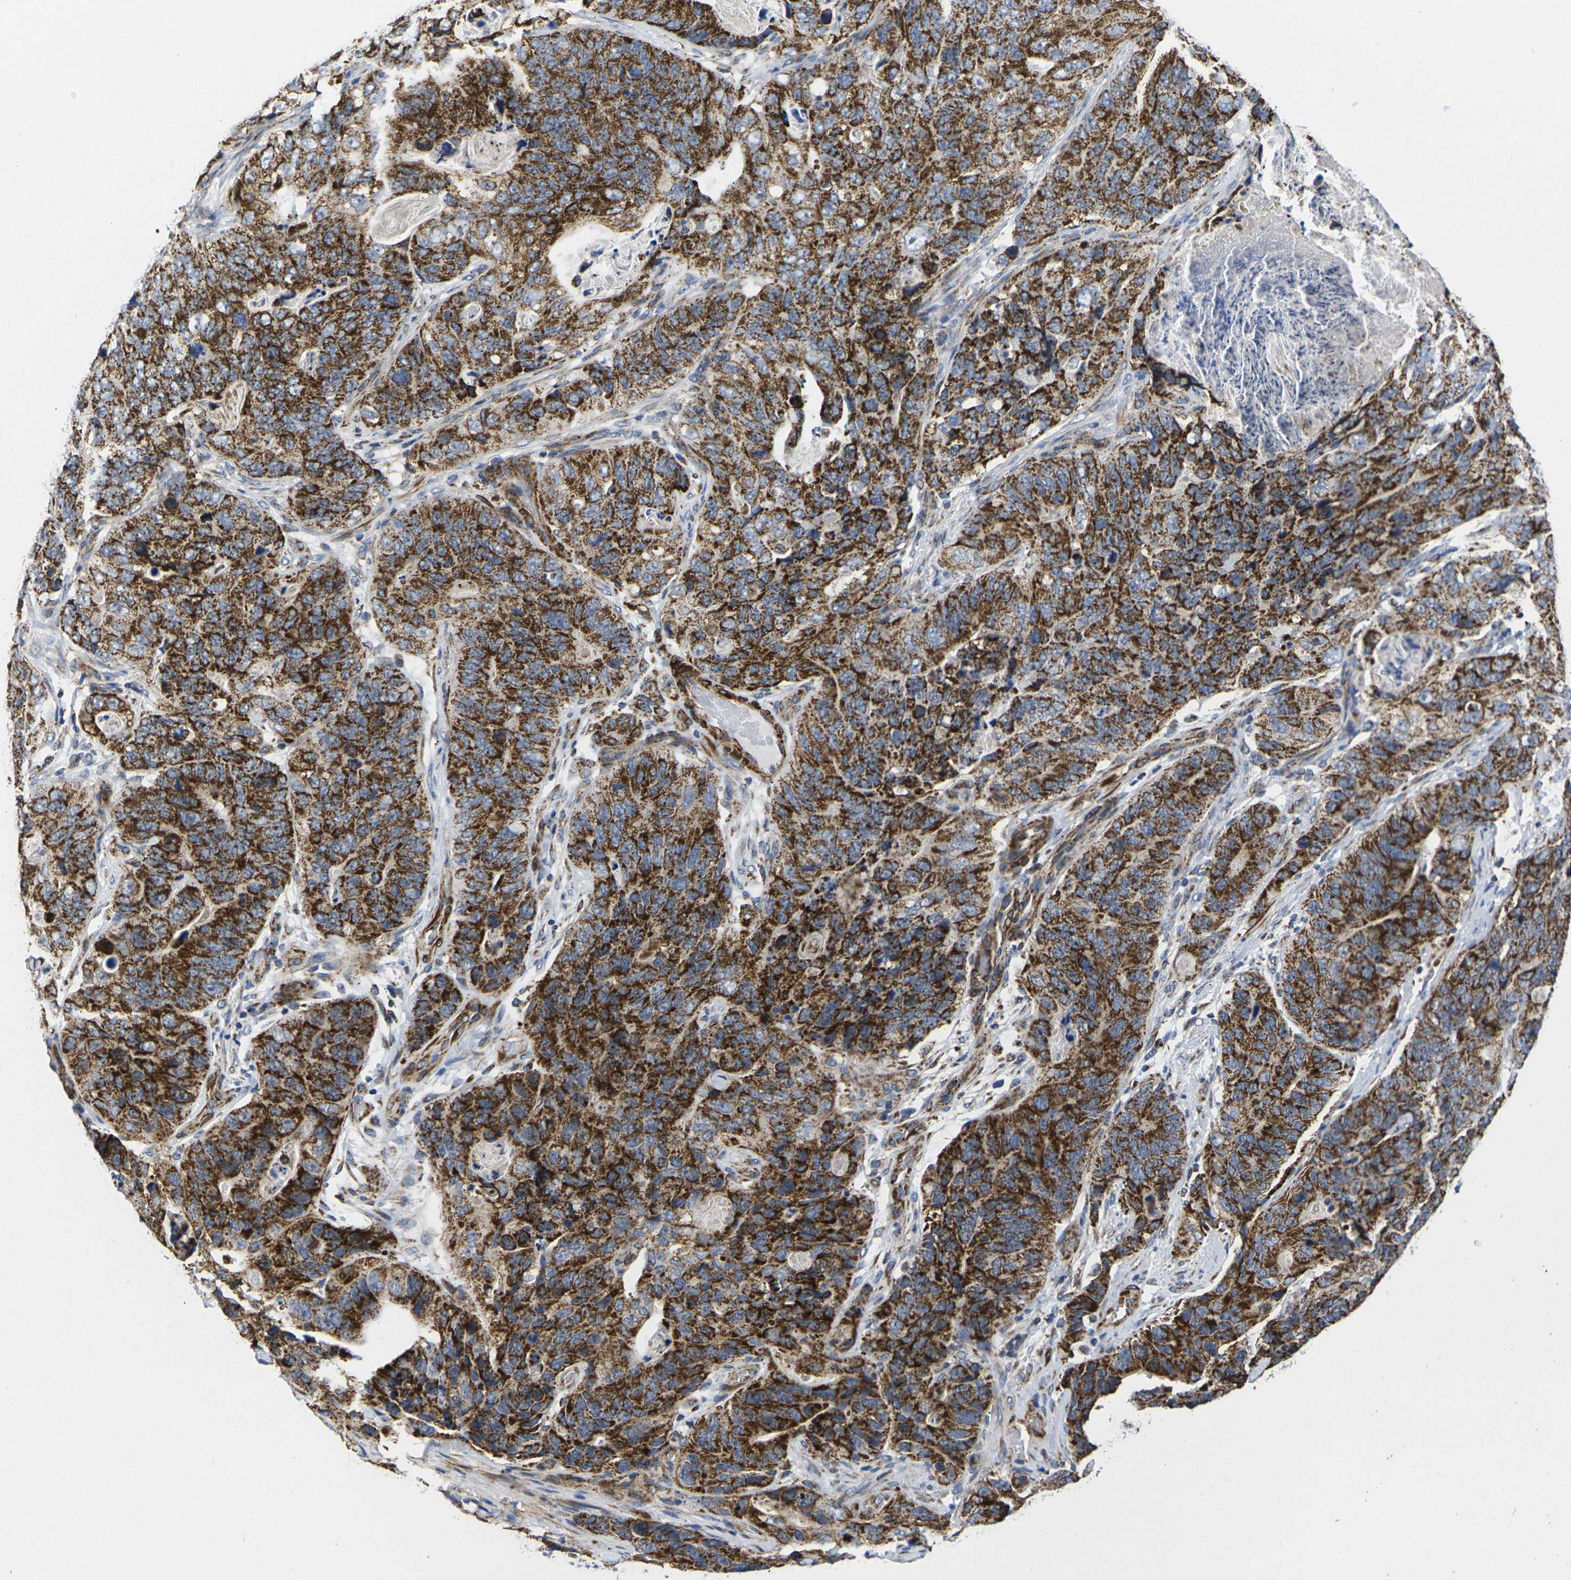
{"staining": {"intensity": "strong", "quantity": ">75%", "location": "cytoplasmic/membranous"}, "tissue": "stomach cancer", "cell_type": "Tumor cells", "image_type": "cancer", "snomed": [{"axis": "morphology", "description": "Adenocarcinoma, NOS"}, {"axis": "topography", "description": "Stomach"}], "caption": "Strong cytoplasmic/membranous staining is present in about >75% of tumor cells in adenocarcinoma (stomach).", "gene": "P2RY11", "patient": {"sex": "female", "age": 89}}